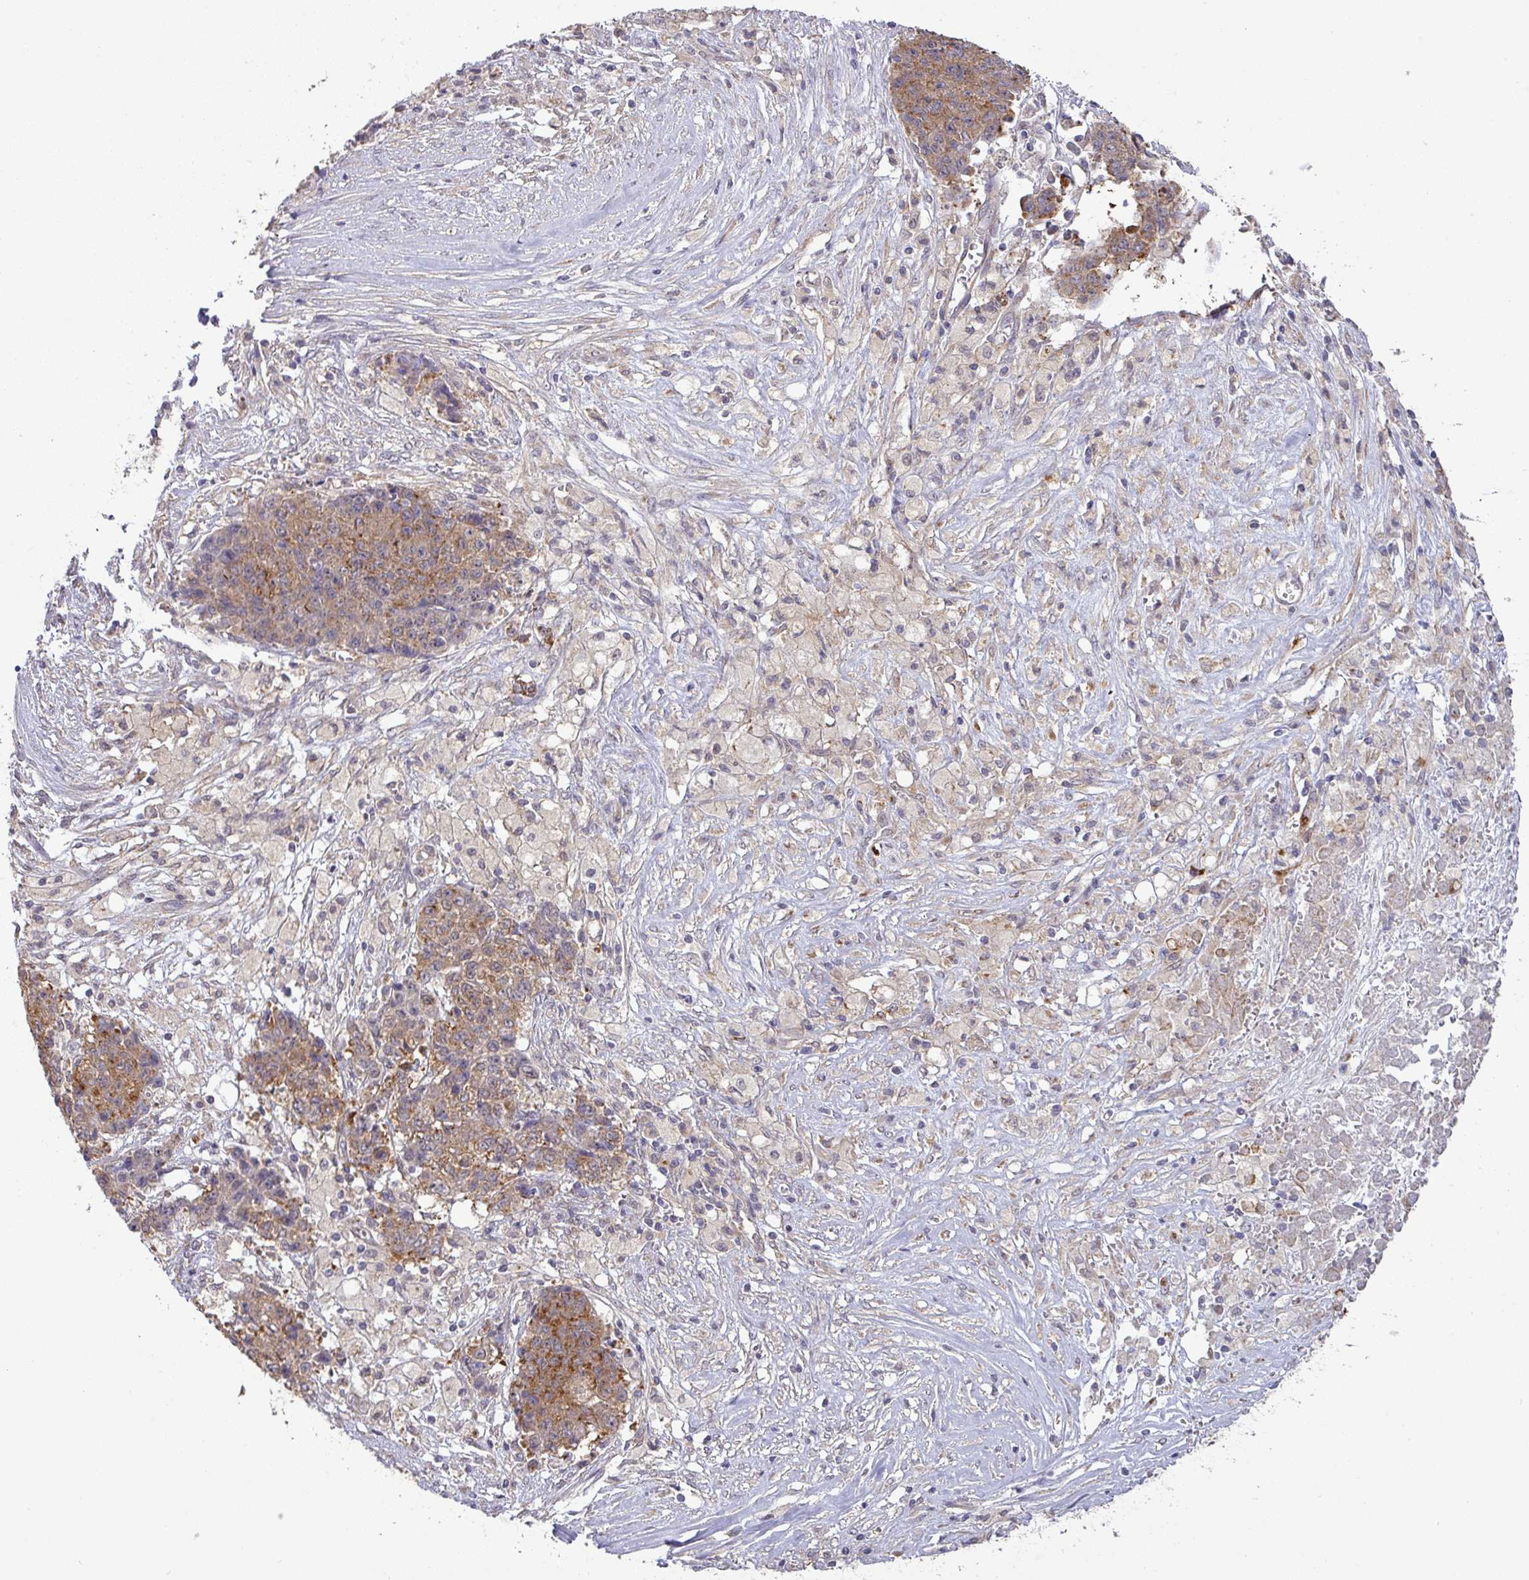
{"staining": {"intensity": "moderate", "quantity": "25%-75%", "location": "cytoplasmic/membranous"}, "tissue": "ovarian cancer", "cell_type": "Tumor cells", "image_type": "cancer", "snomed": [{"axis": "morphology", "description": "Carcinoma, endometroid"}, {"axis": "topography", "description": "Ovary"}], "caption": "Moderate cytoplasmic/membranous protein staining is seen in about 25%-75% of tumor cells in ovarian cancer (endometroid carcinoma).", "gene": "GALNT12", "patient": {"sex": "female", "age": 42}}